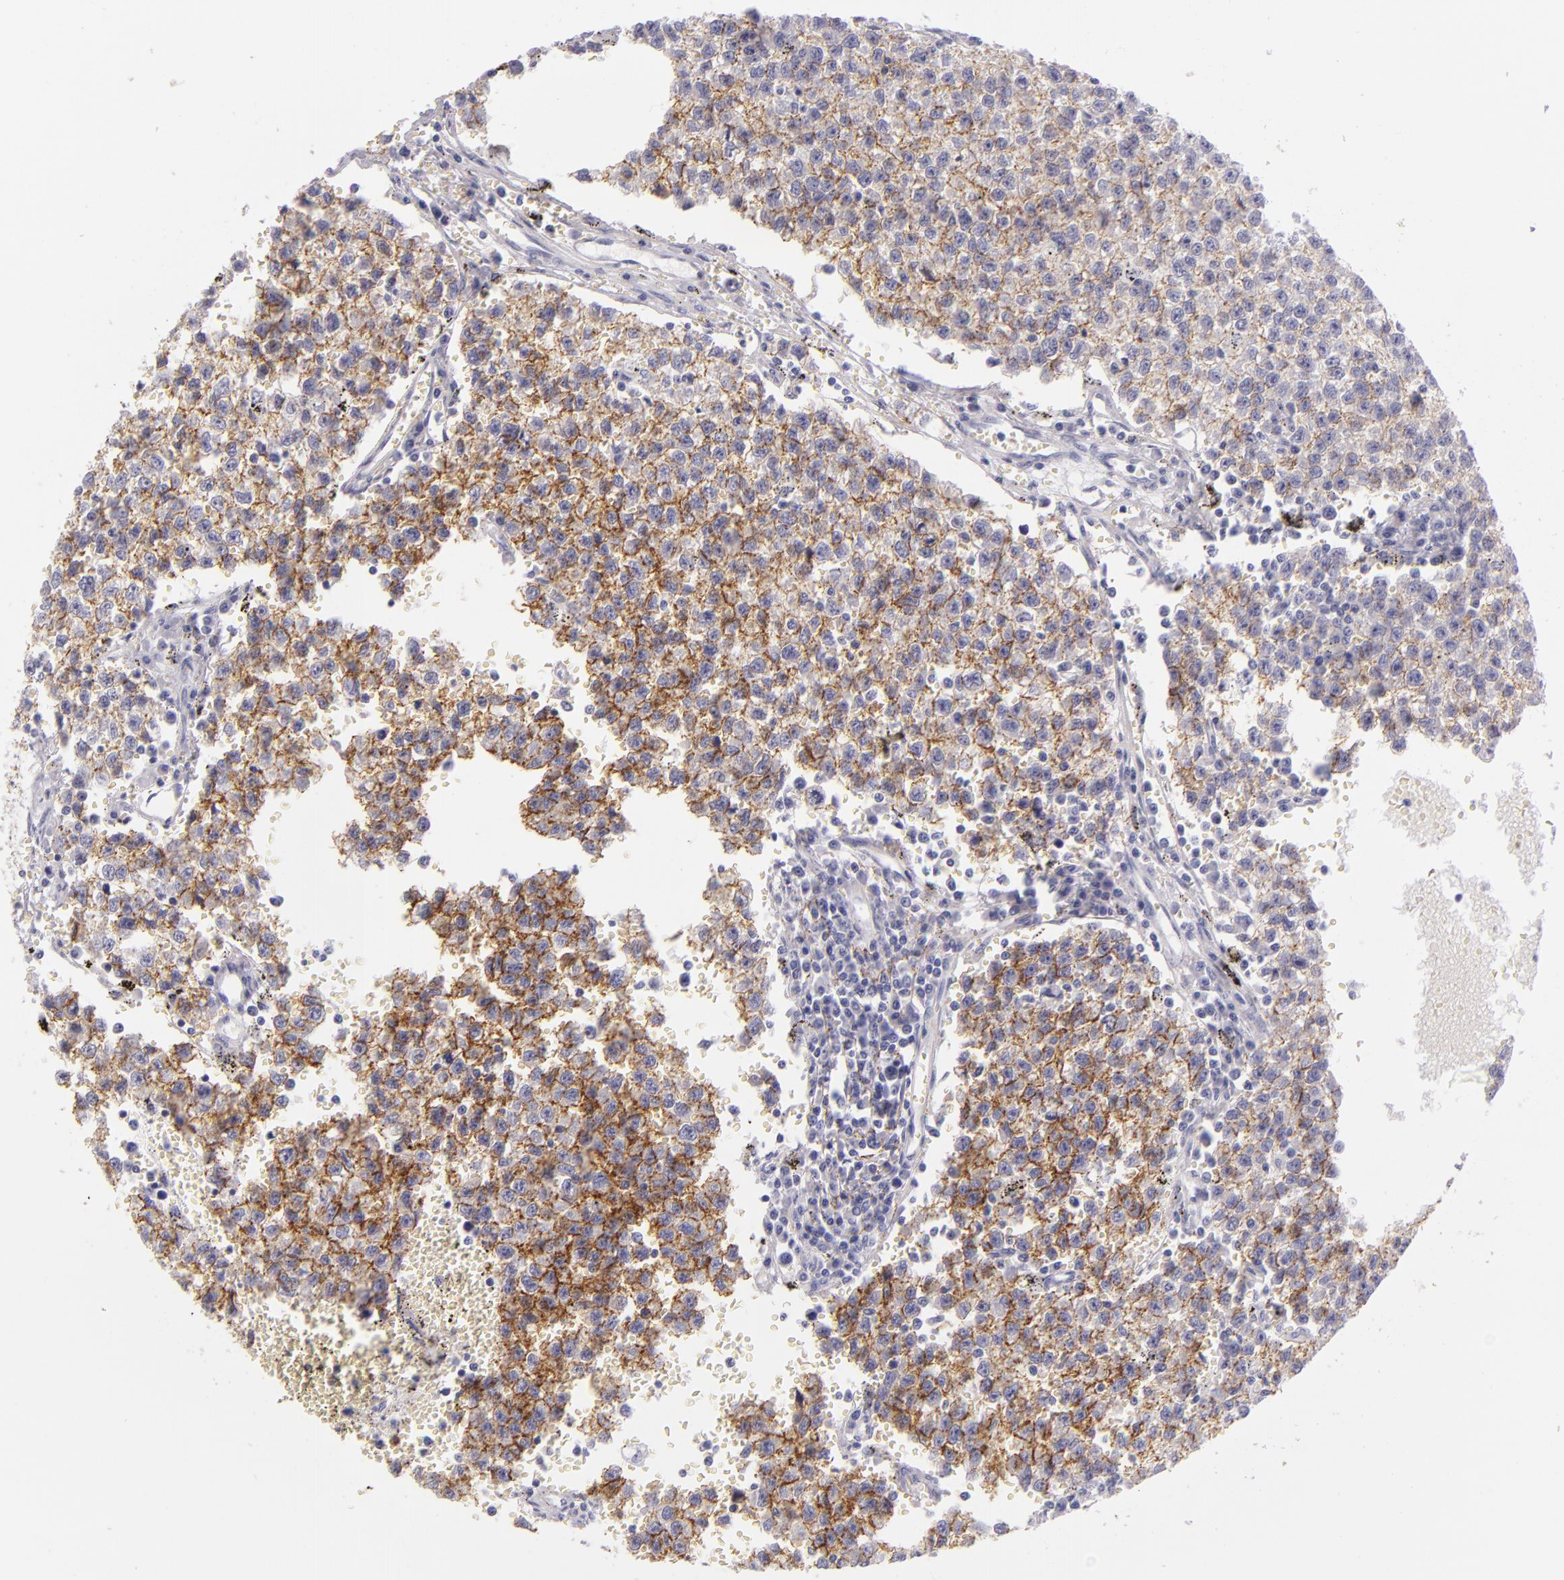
{"staining": {"intensity": "moderate", "quantity": ">75%", "location": "cytoplasmic/membranous"}, "tissue": "testis cancer", "cell_type": "Tumor cells", "image_type": "cancer", "snomed": [{"axis": "morphology", "description": "Seminoma, NOS"}, {"axis": "topography", "description": "Testis"}], "caption": "Testis cancer (seminoma) stained for a protein reveals moderate cytoplasmic/membranous positivity in tumor cells.", "gene": "CDH3", "patient": {"sex": "male", "age": 35}}